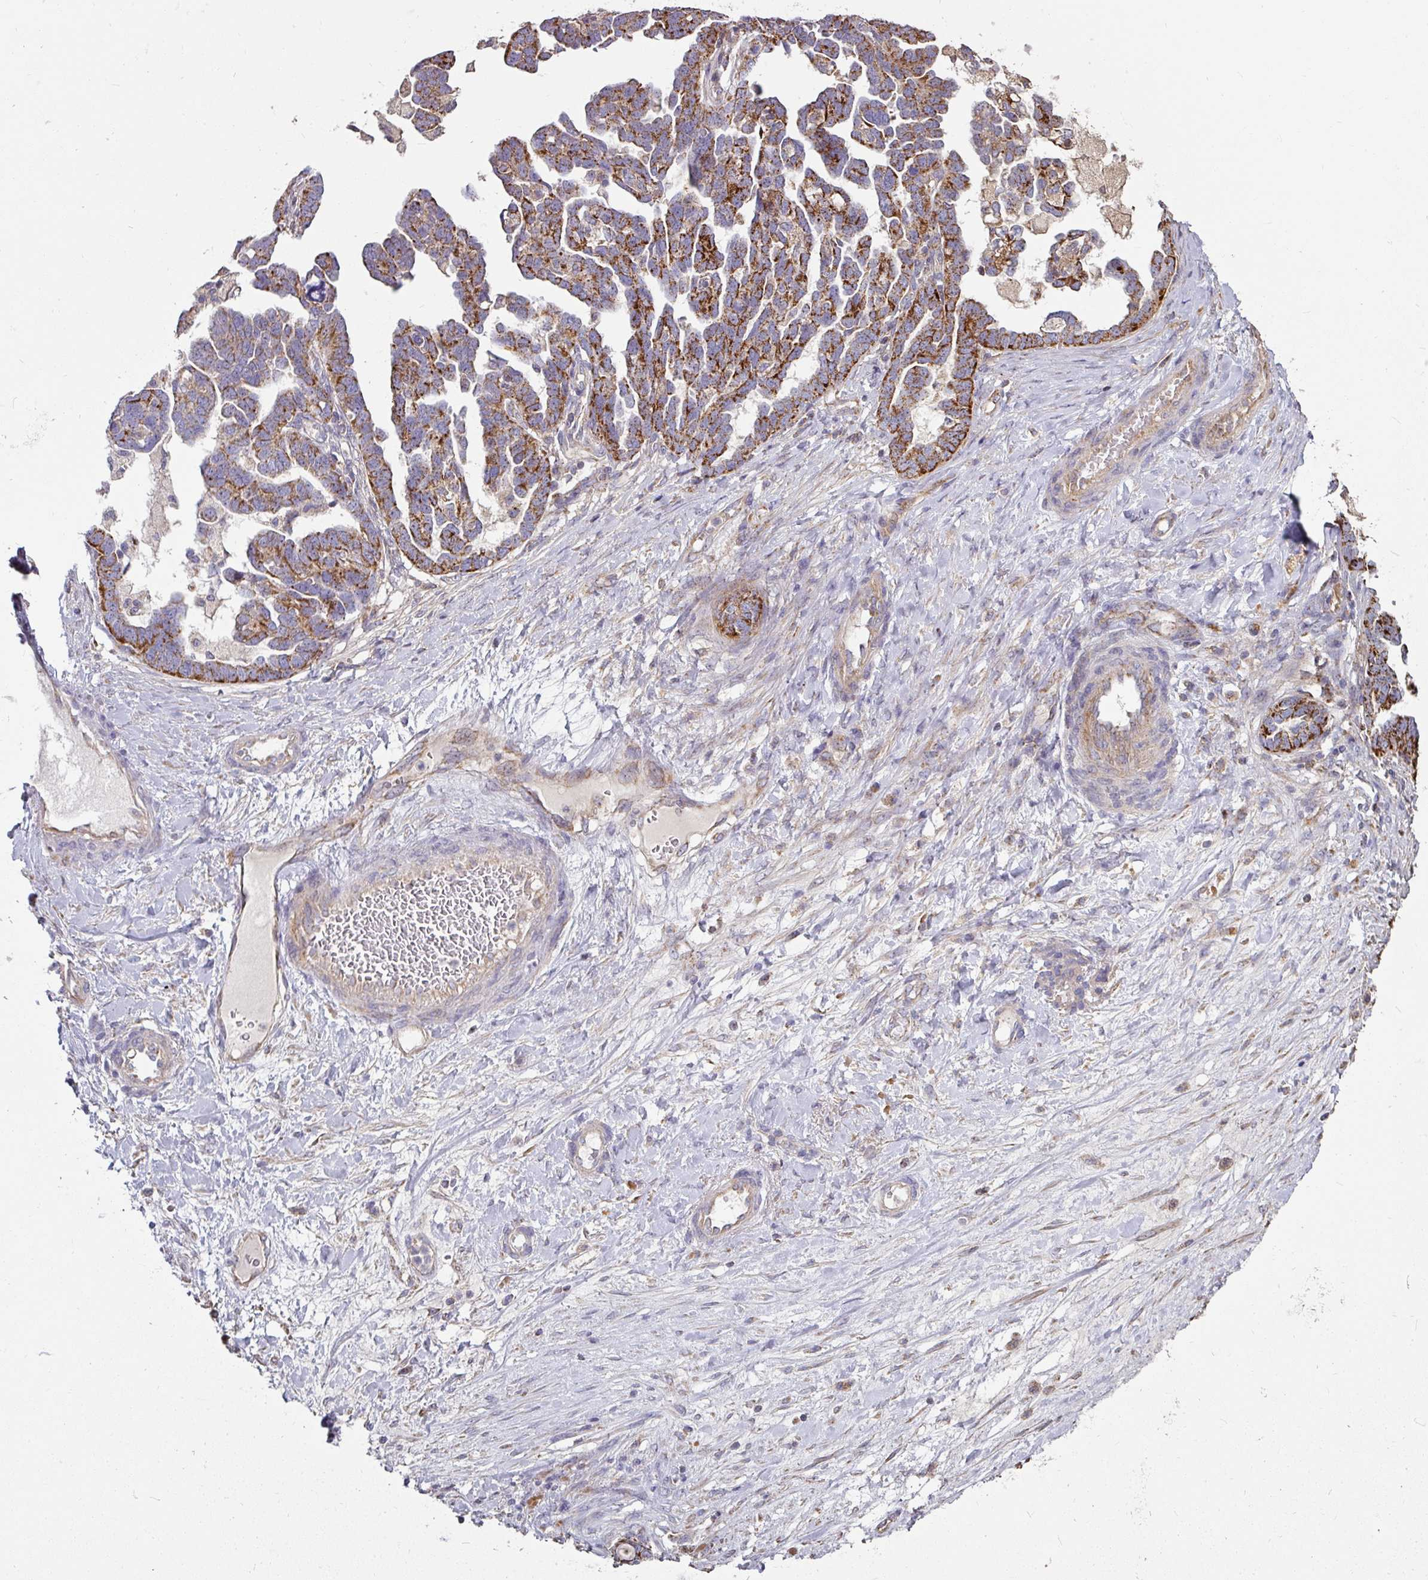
{"staining": {"intensity": "strong", "quantity": "25%-75%", "location": "cytoplasmic/membranous"}, "tissue": "ovarian cancer", "cell_type": "Tumor cells", "image_type": "cancer", "snomed": [{"axis": "morphology", "description": "Cystadenocarcinoma, serous, NOS"}, {"axis": "topography", "description": "Ovary"}], "caption": "Strong cytoplasmic/membranous protein expression is identified in about 25%-75% of tumor cells in ovarian cancer. The staining was performed using DAB to visualize the protein expression in brown, while the nuclei were stained in blue with hematoxylin (Magnification: 20x).", "gene": "OR2D3", "patient": {"sex": "female", "age": 54}}